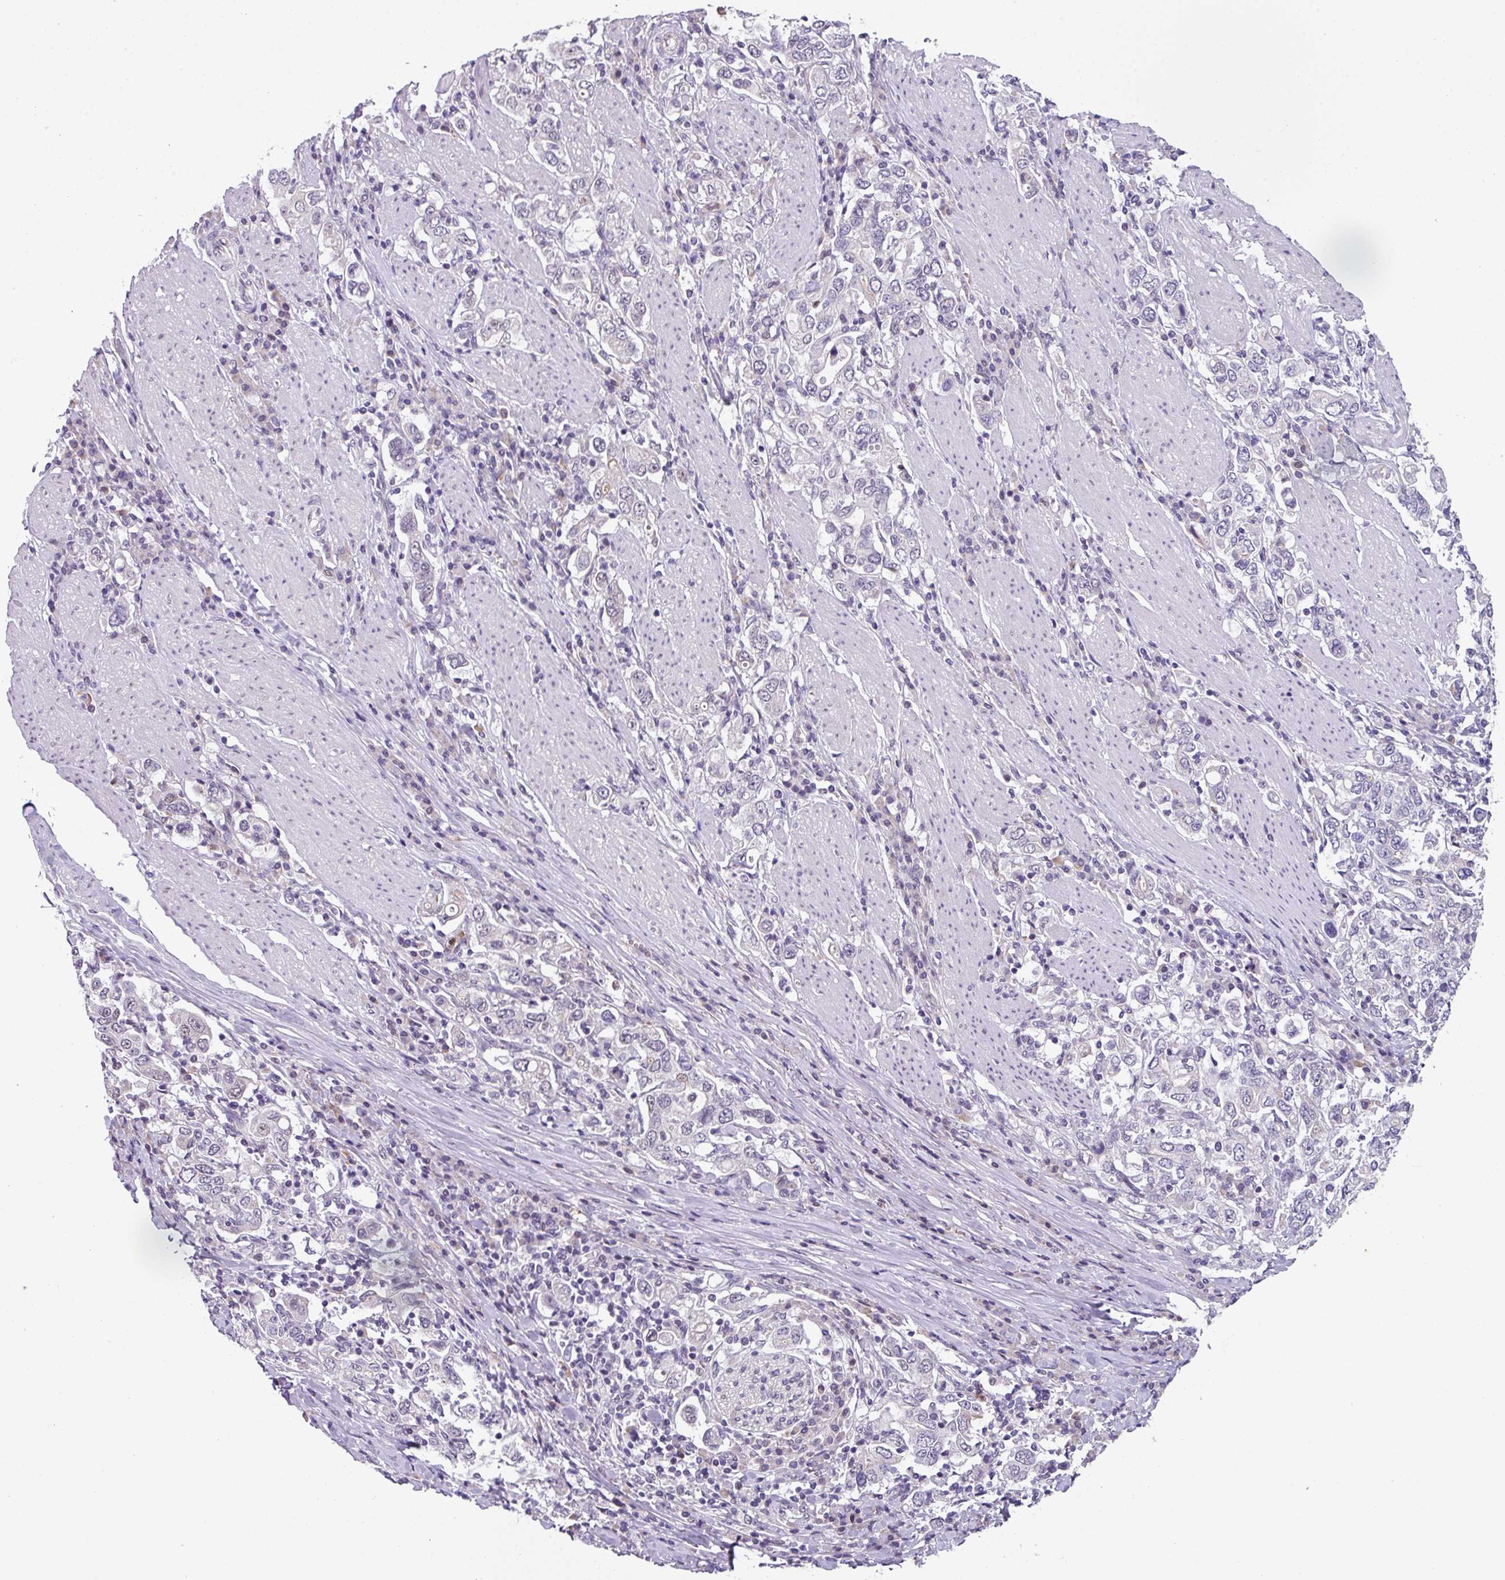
{"staining": {"intensity": "negative", "quantity": "none", "location": "none"}, "tissue": "stomach cancer", "cell_type": "Tumor cells", "image_type": "cancer", "snomed": [{"axis": "morphology", "description": "Adenocarcinoma, NOS"}, {"axis": "topography", "description": "Stomach, upper"}], "caption": "The immunohistochemistry photomicrograph has no significant staining in tumor cells of stomach adenocarcinoma tissue.", "gene": "ZFP3", "patient": {"sex": "male", "age": 62}}